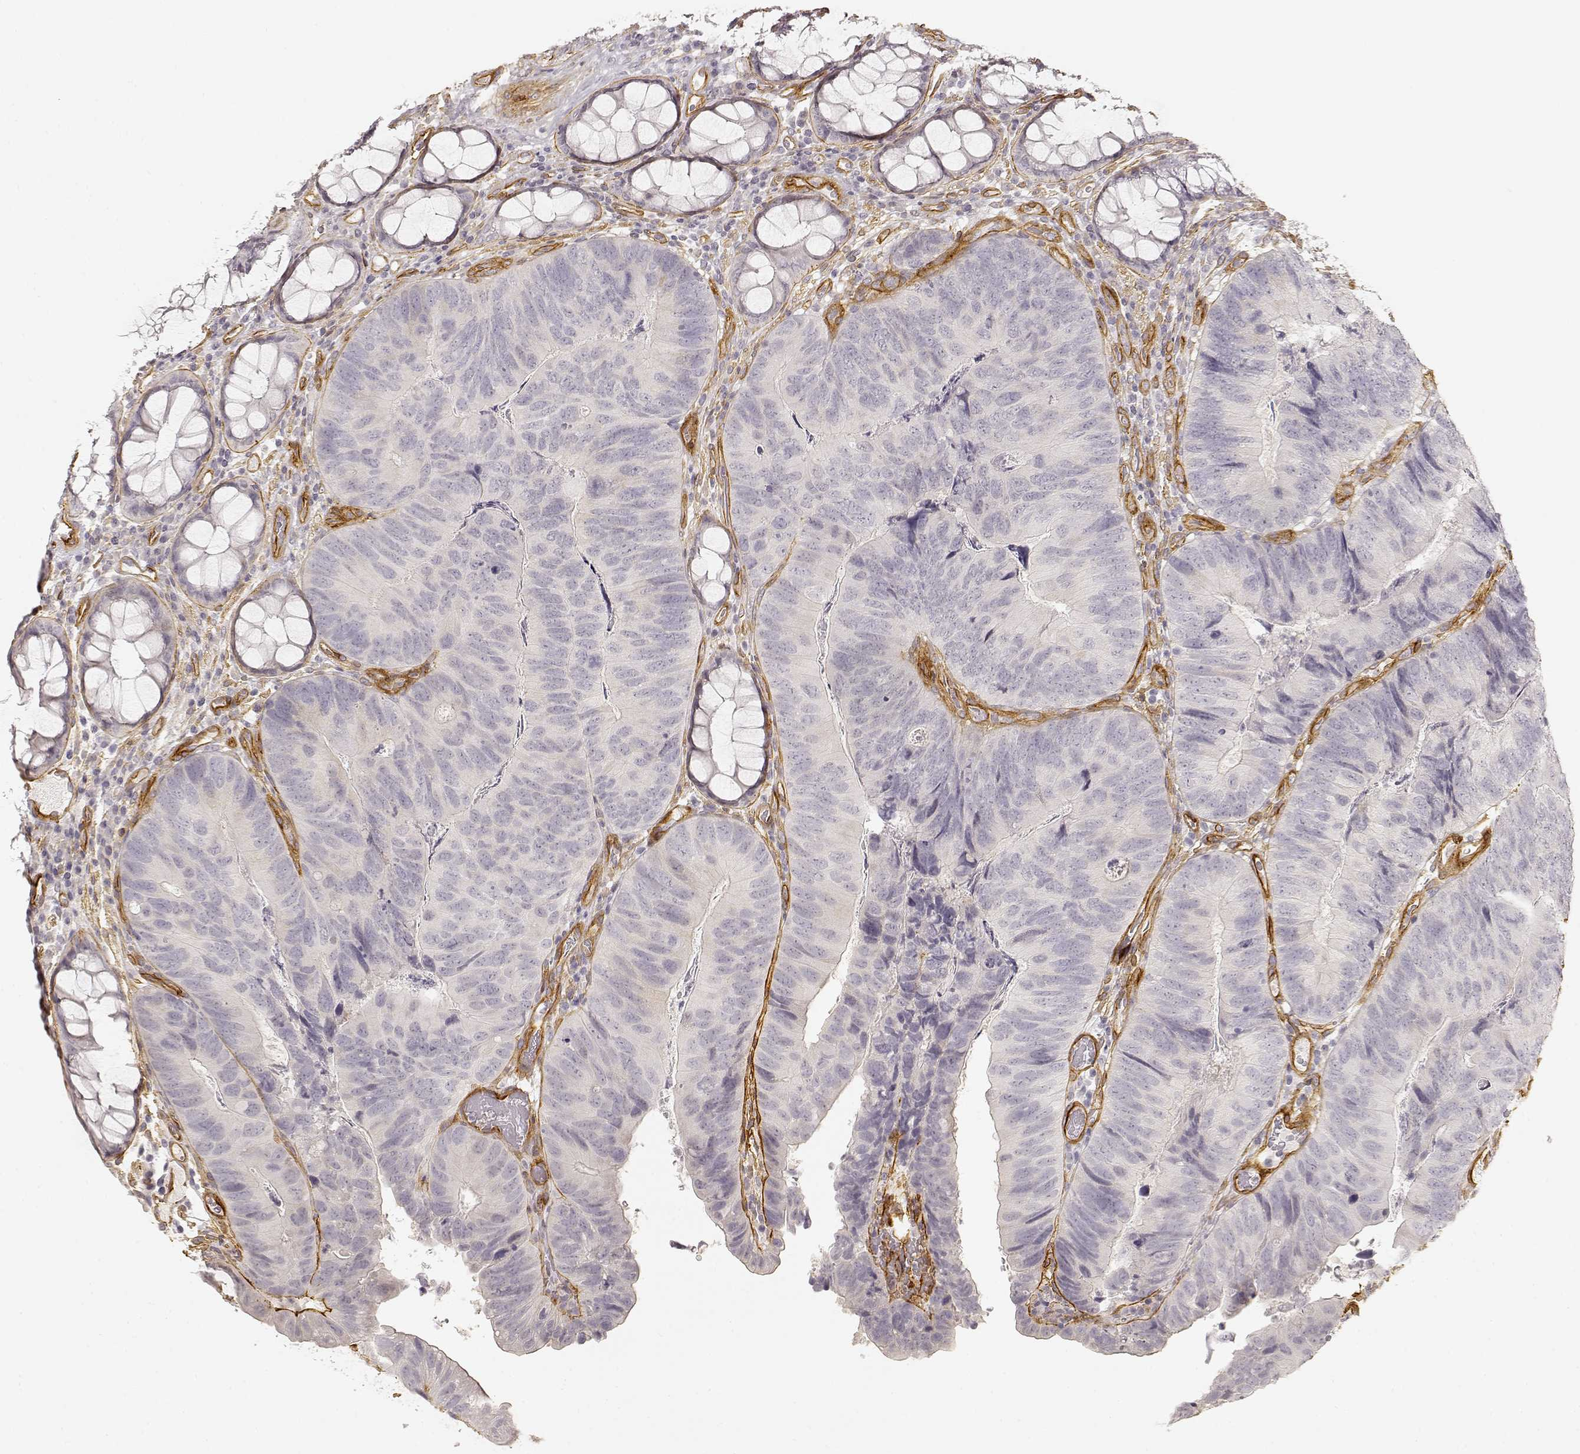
{"staining": {"intensity": "negative", "quantity": "none", "location": "none"}, "tissue": "colorectal cancer", "cell_type": "Tumor cells", "image_type": "cancer", "snomed": [{"axis": "morphology", "description": "Adenocarcinoma, NOS"}, {"axis": "topography", "description": "Colon"}], "caption": "IHC histopathology image of neoplastic tissue: colorectal cancer (adenocarcinoma) stained with DAB (3,3'-diaminobenzidine) displays no significant protein staining in tumor cells. (DAB (3,3'-diaminobenzidine) IHC, high magnification).", "gene": "LAMA4", "patient": {"sex": "female", "age": 67}}